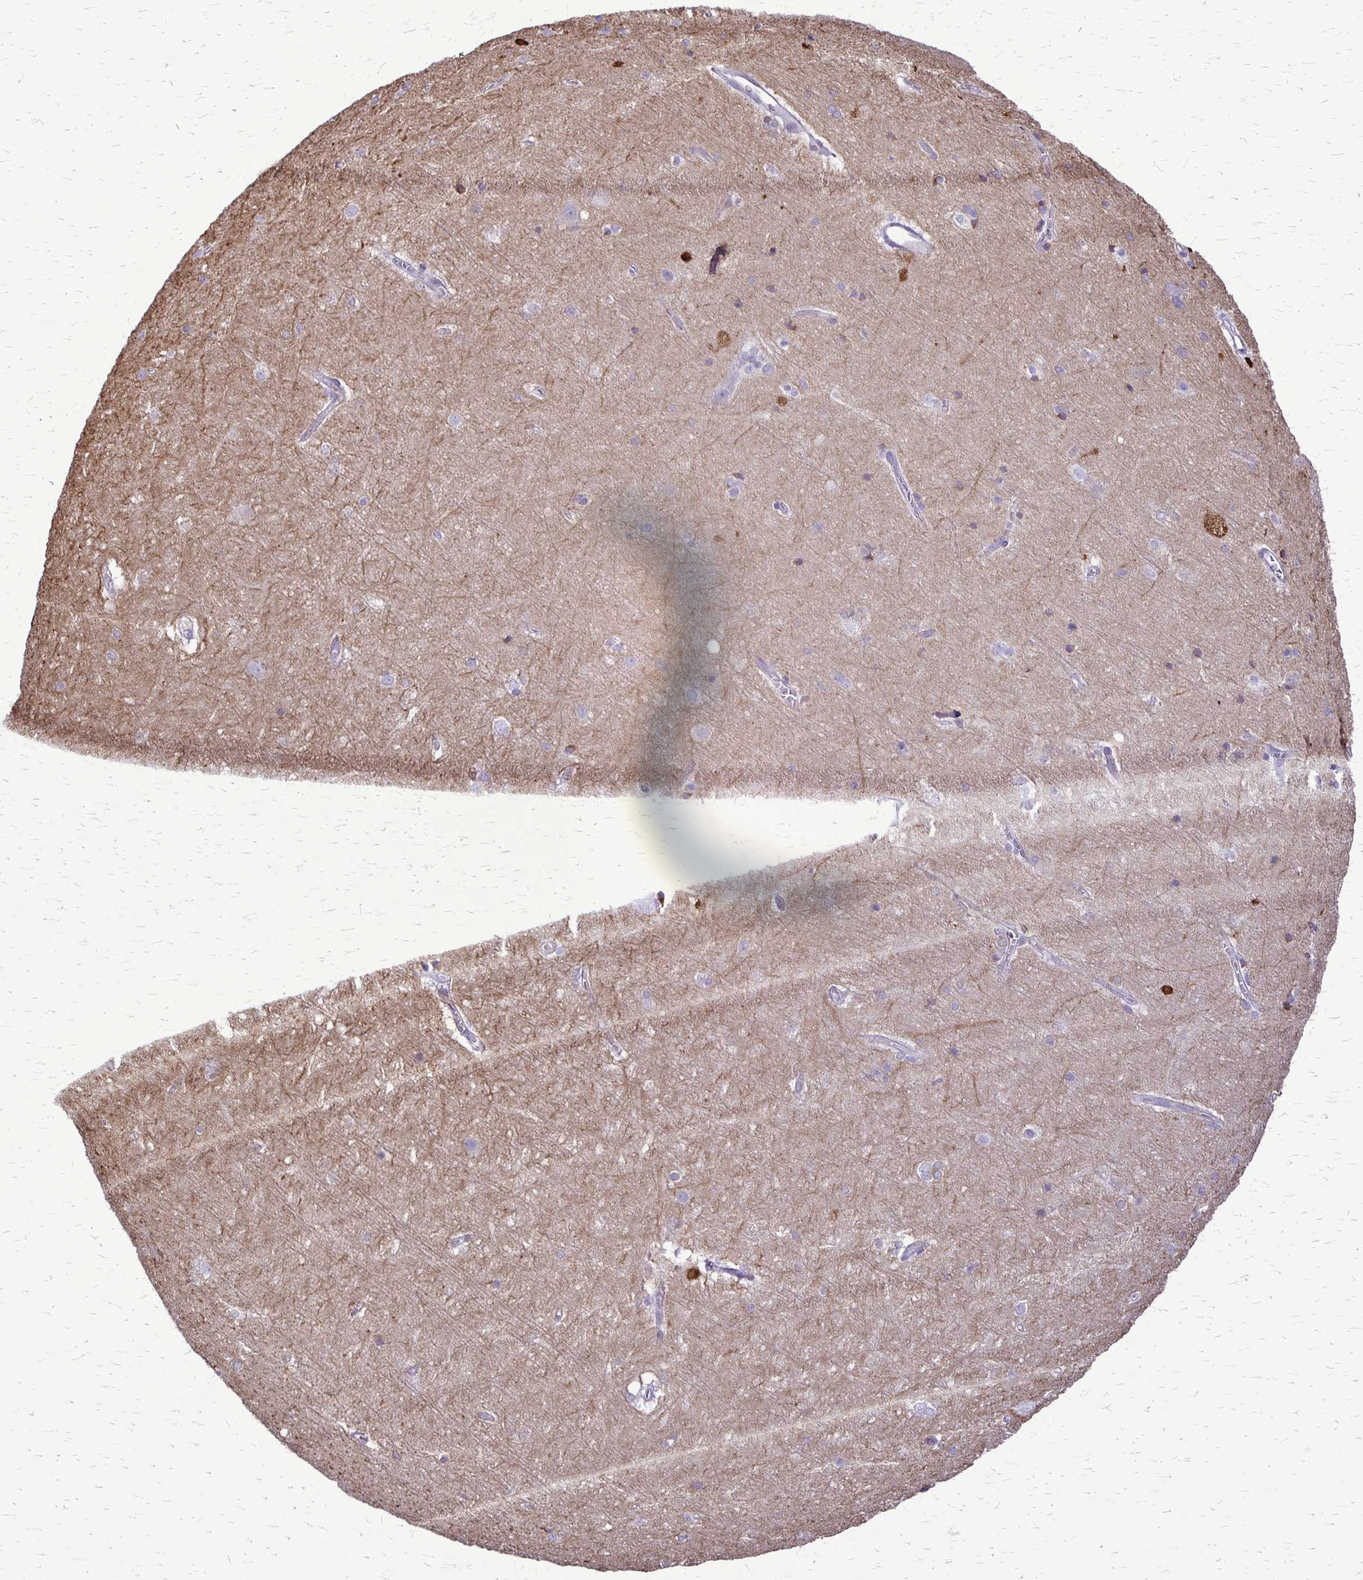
{"staining": {"intensity": "negative", "quantity": "none", "location": "none"}, "tissue": "hippocampus", "cell_type": "Glial cells", "image_type": "normal", "snomed": [{"axis": "morphology", "description": "Normal tissue, NOS"}, {"axis": "topography", "description": "Cerebral cortex"}, {"axis": "topography", "description": "Hippocampus"}], "caption": "The photomicrograph exhibits no staining of glial cells in benign hippocampus. (DAB (3,3'-diaminobenzidine) IHC, high magnification).", "gene": "RTN1", "patient": {"sex": "female", "age": 19}}